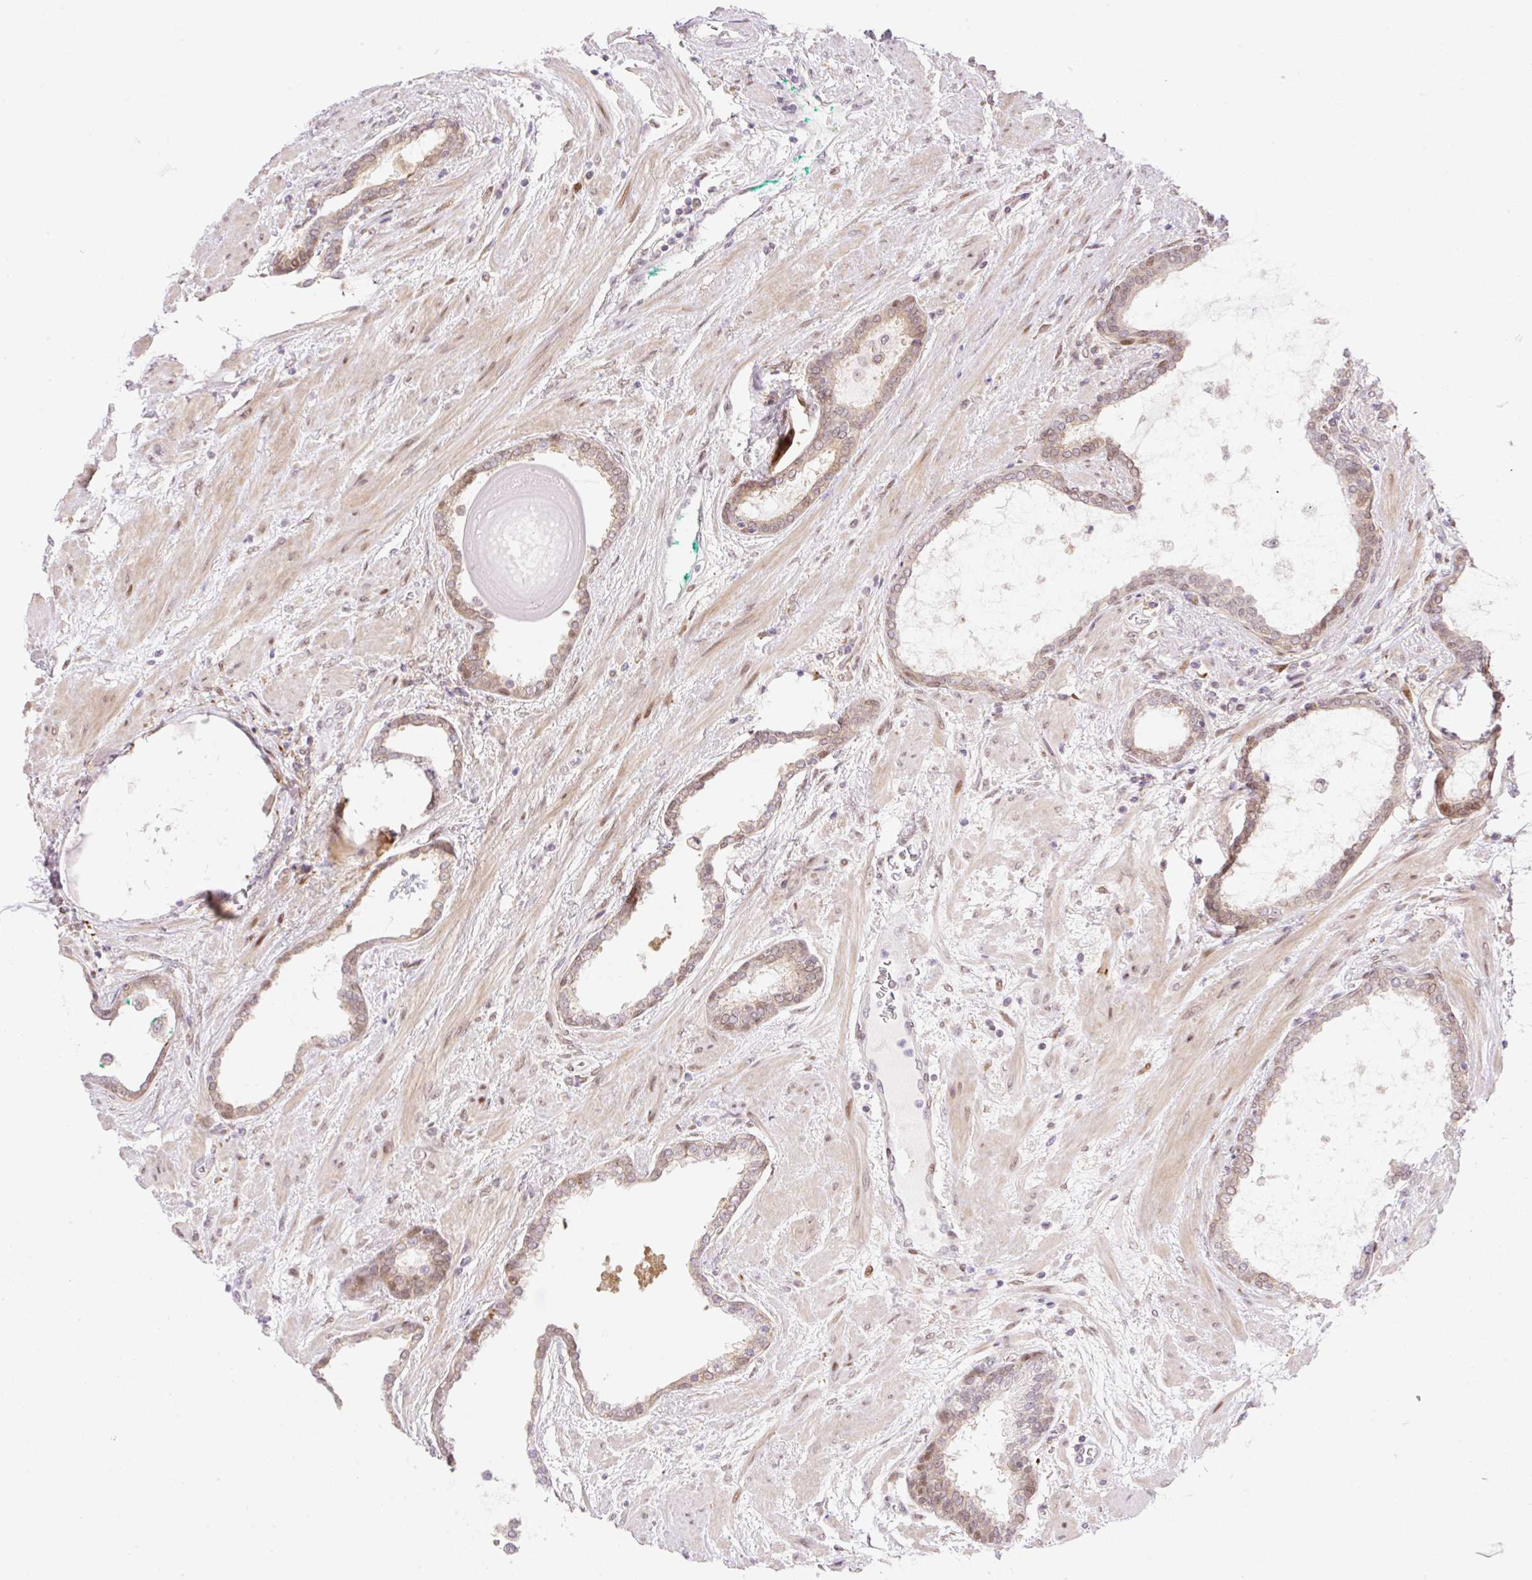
{"staining": {"intensity": "strong", "quantity": "<25%", "location": "cytoplasmic/membranous"}, "tissue": "prostate cancer", "cell_type": "Tumor cells", "image_type": "cancer", "snomed": [{"axis": "morphology", "description": "Adenocarcinoma, High grade"}, {"axis": "topography", "description": "Prostate"}], "caption": "Strong cytoplasmic/membranous positivity is present in about <25% of tumor cells in prostate cancer (high-grade adenocarcinoma).", "gene": "ZFP41", "patient": {"sex": "male", "age": 72}}